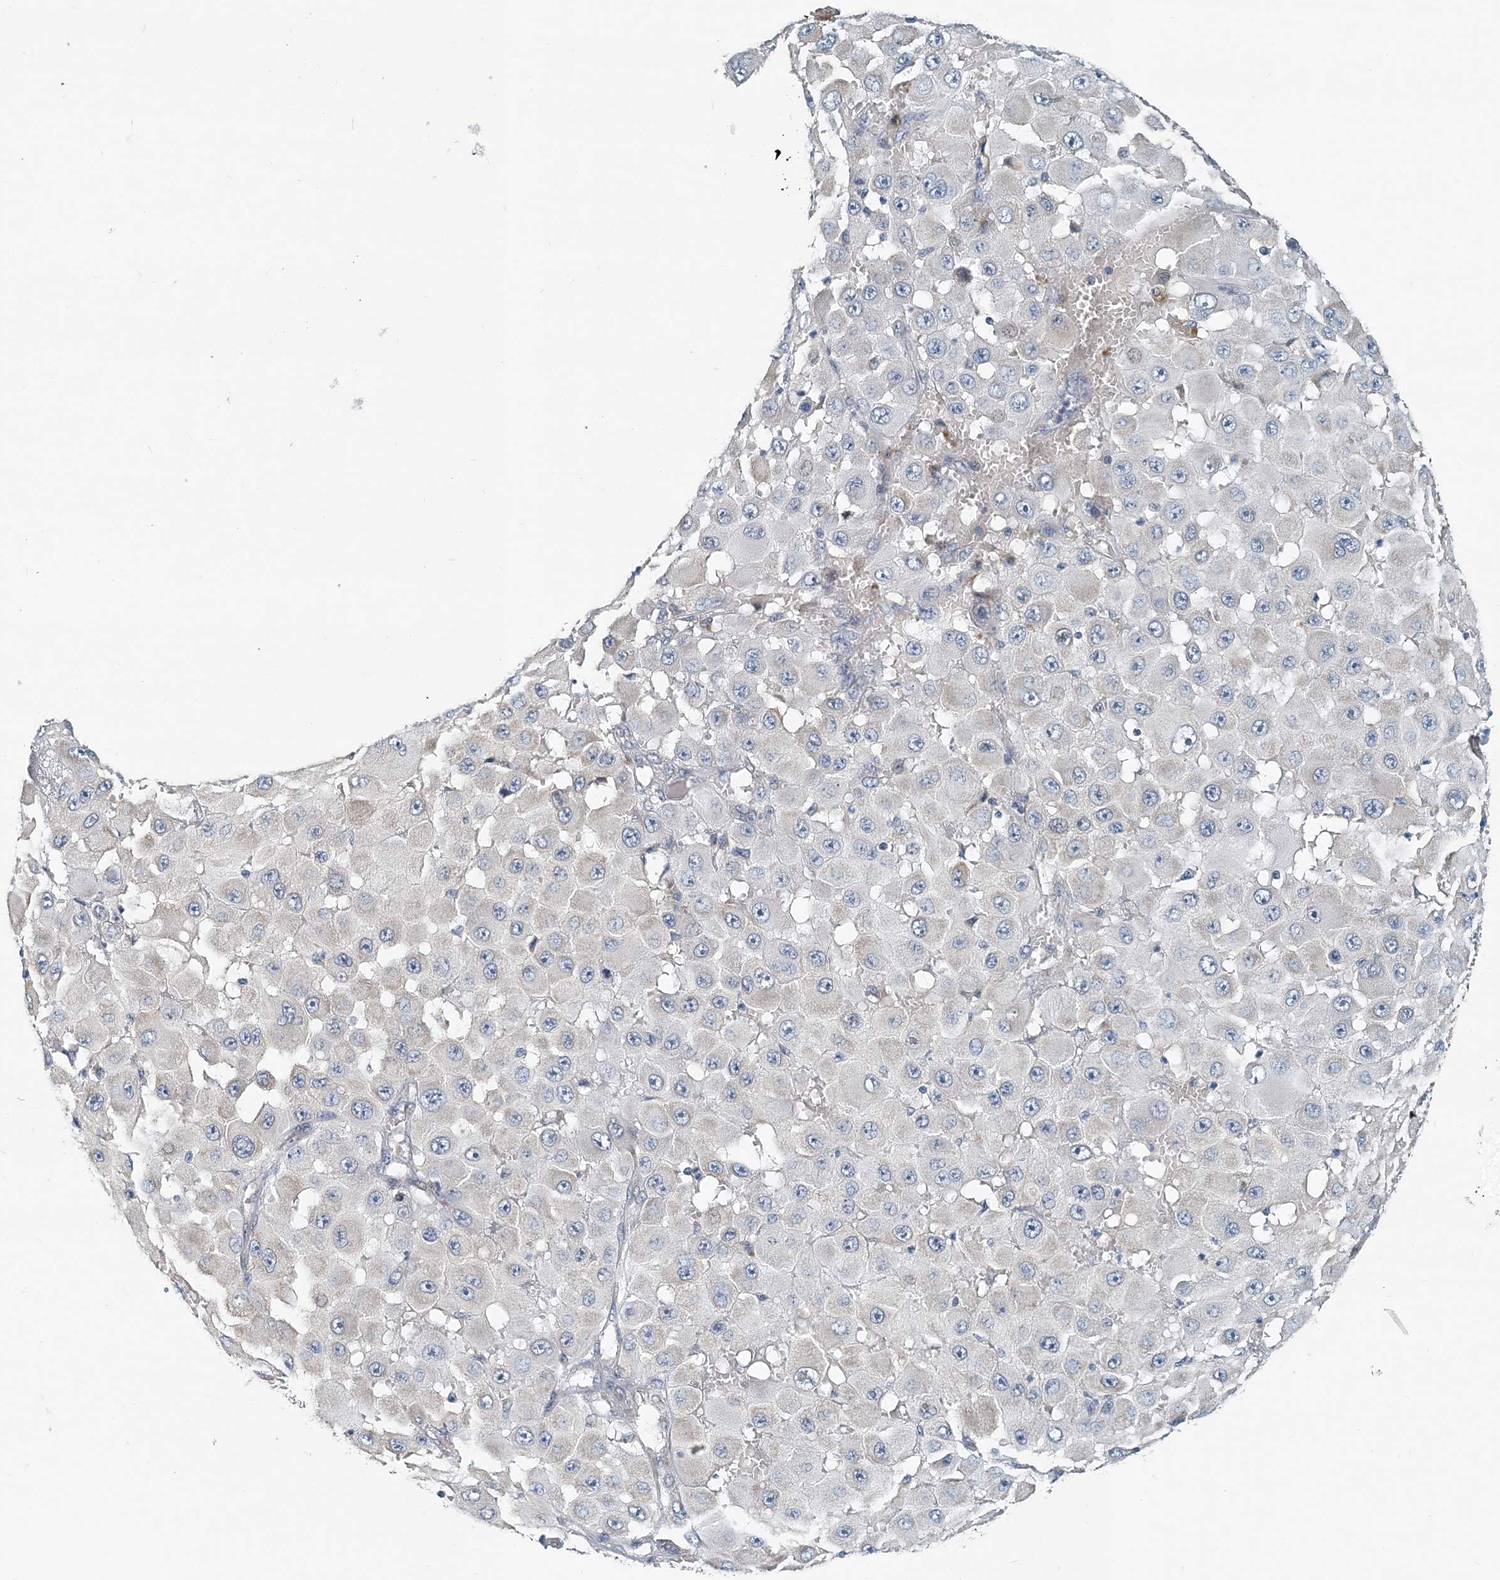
{"staining": {"intensity": "negative", "quantity": "none", "location": "none"}, "tissue": "melanoma", "cell_type": "Tumor cells", "image_type": "cancer", "snomed": [{"axis": "morphology", "description": "Malignant melanoma, NOS"}, {"axis": "topography", "description": "Skin"}], "caption": "This micrograph is of melanoma stained with IHC to label a protein in brown with the nuclei are counter-stained blue. There is no staining in tumor cells.", "gene": "EEF1A2", "patient": {"sex": "female", "age": 81}}